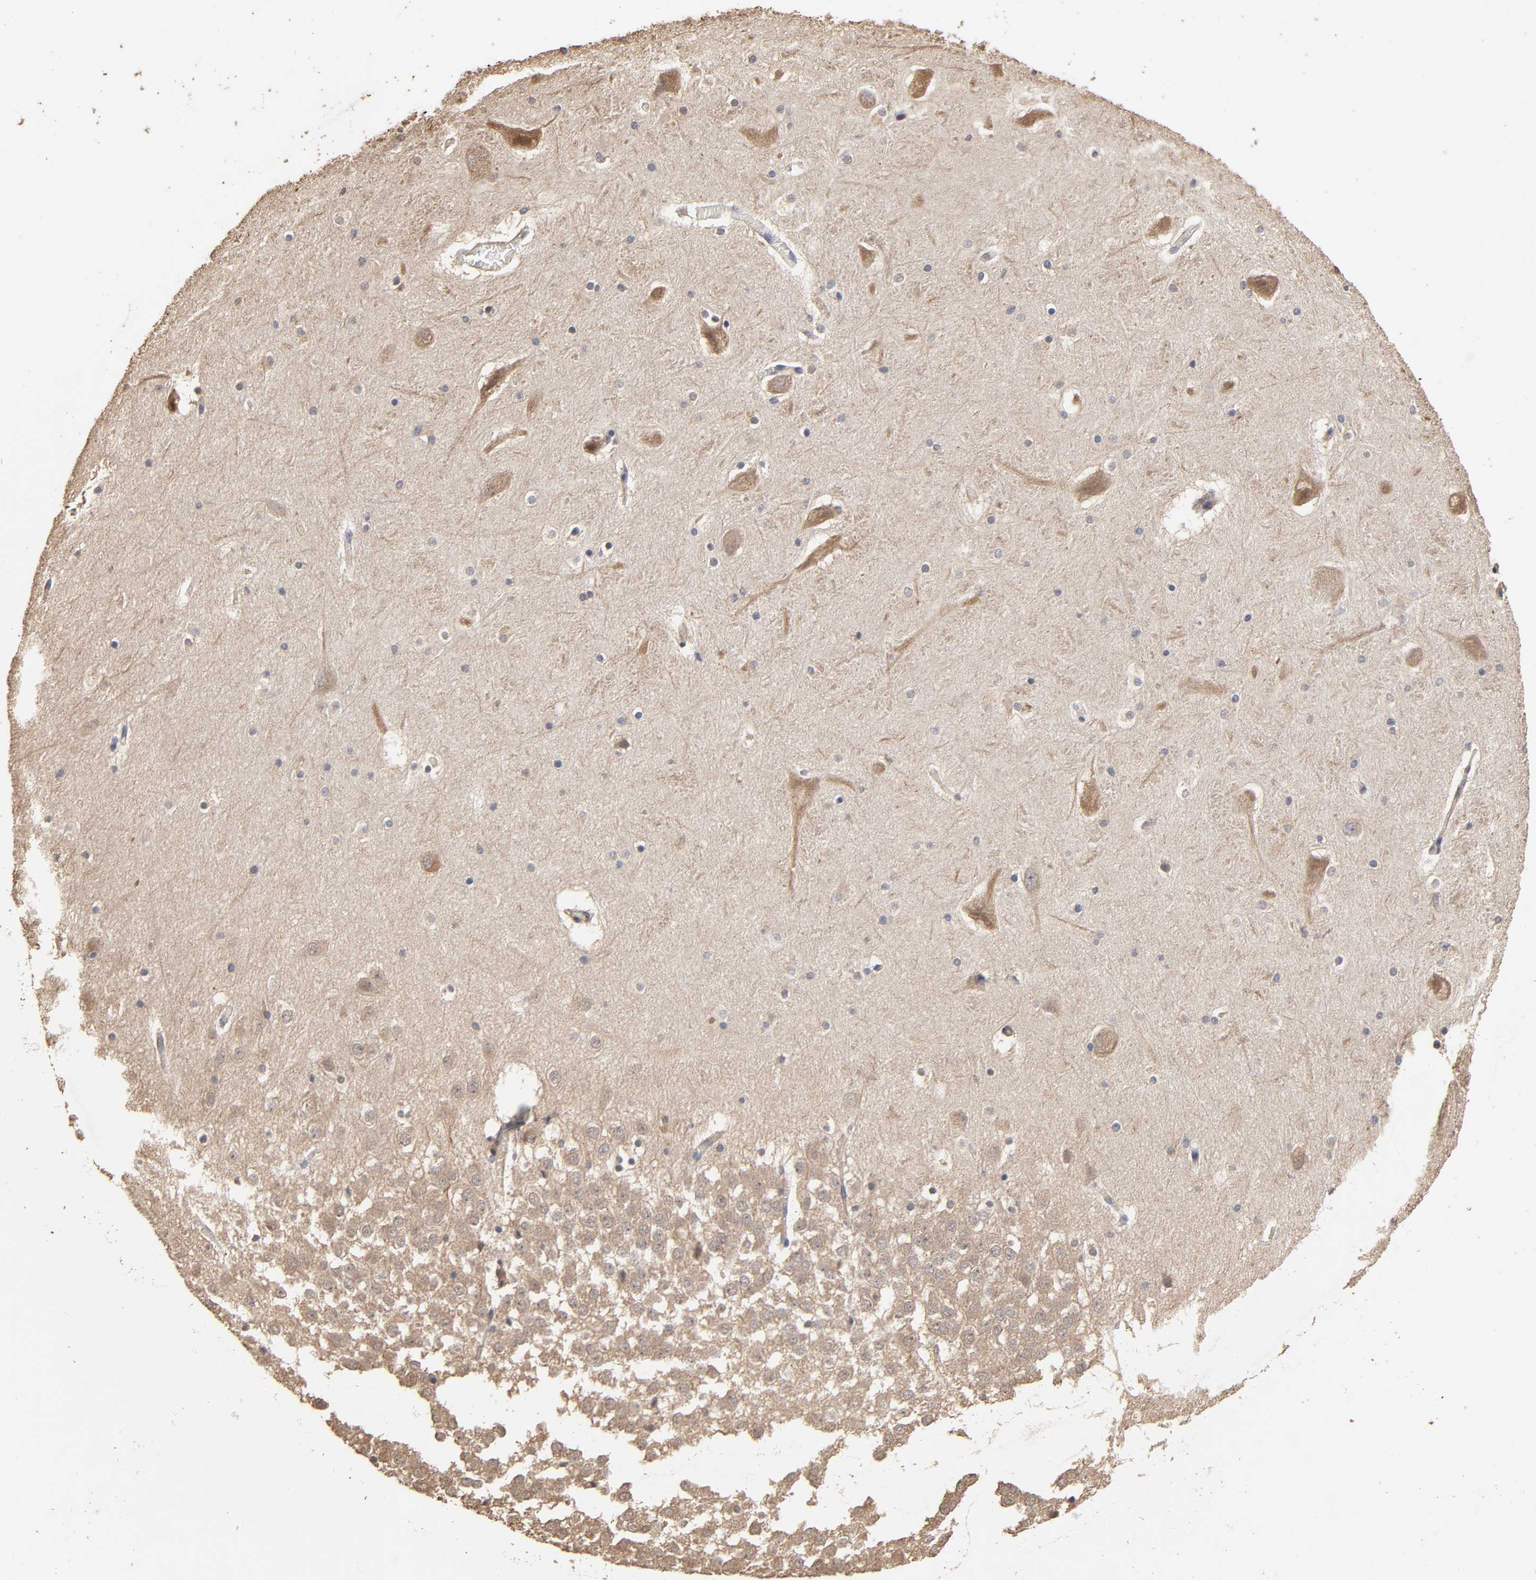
{"staining": {"intensity": "weak", "quantity": "25%-75%", "location": "cytoplasmic/membranous"}, "tissue": "hippocampus", "cell_type": "Glial cells", "image_type": "normal", "snomed": [{"axis": "morphology", "description": "Normal tissue, NOS"}, {"axis": "topography", "description": "Hippocampus"}], "caption": "High-power microscopy captured an immunohistochemistry (IHC) photomicrograph of unremarkable hippocampus, revealing weak cytoplasmic/membranous positivity in about 25%-75% of glial cells.", "gene": "ARHGEF7", "patient": {"sex": "male", "age": 45}}